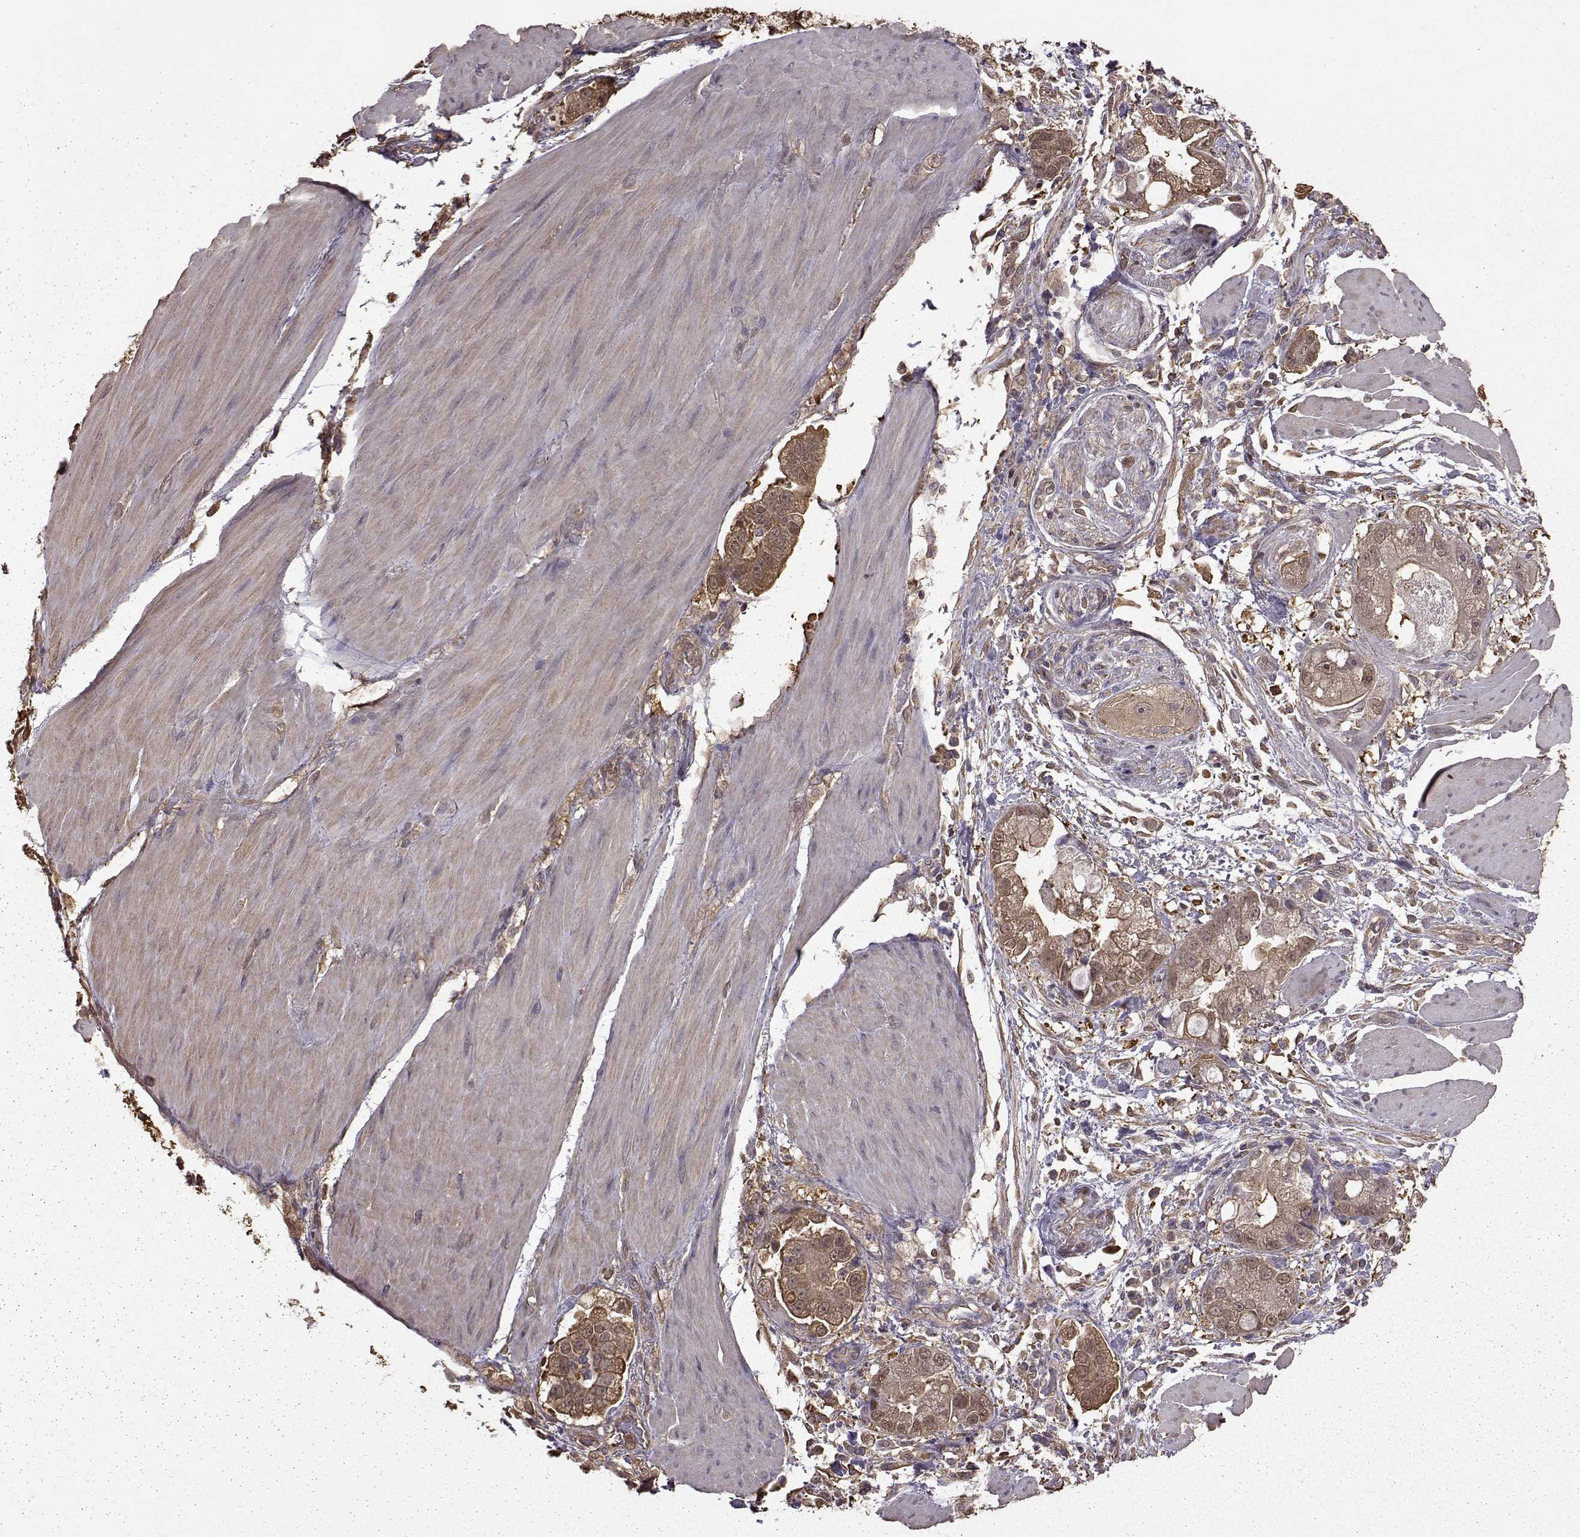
{"staining": {"intensity": "moderate", "quantity": ">75%", "location": "cytoplasmic/membranous"}, "tissue": "stomach cancer", "cell_type": "Tumor cells", "image_type": "cancer", "snomed": [{"axis": "morphology", "description": "Adenocarcinoma, NOS"}, {"axis": "topography", "description": "Stomach"}], "caption": "A histopathology image of human adenocarcinoma (stomach) stained for a protein reveals moderate cytoplasmic/membranous brown staining in tumor cells.", "gene": "NME1-NME2", "patient": {"sex": "male", "age": 59}}